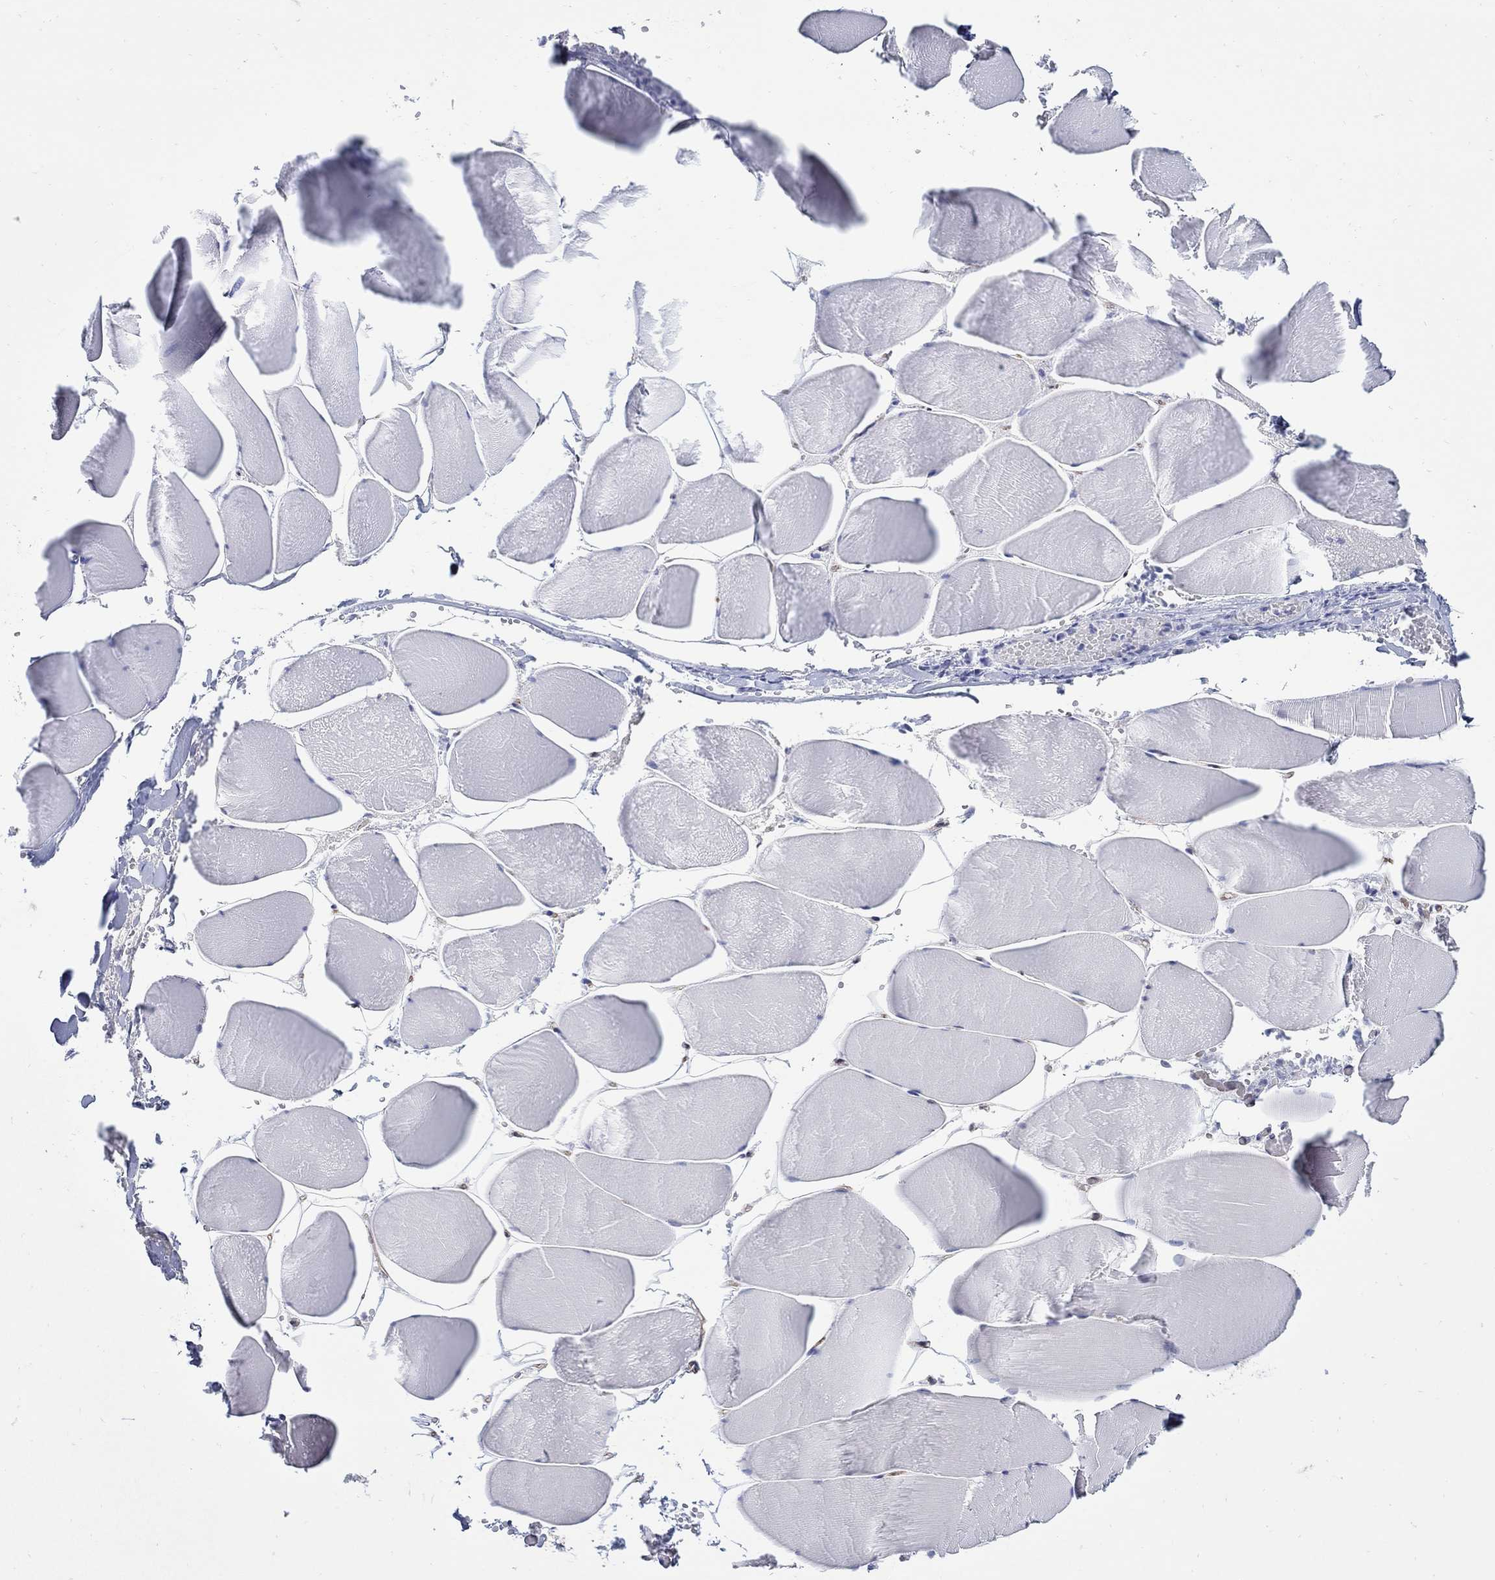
{"staining": {"intensity": "negative", "quantity": "none", "location": "none"}, "tissue": "skeletal muscle", "cell_type": "Myocytes", "image_type": "normal", "snomed": [{"axis": "morphology", "description": "Normal tissue, NOS"}, {"axis": "morphology", "description": "Malignant melanoma, Metastatic site"}, {"axis": "topography", "description": "Skeletal muscle"}], "caption": "Myocytes show no significant positivity in unremarkable skeletal muscle.", "gene": "REEP2", "patient": {"sex": "male", "age": 50}}